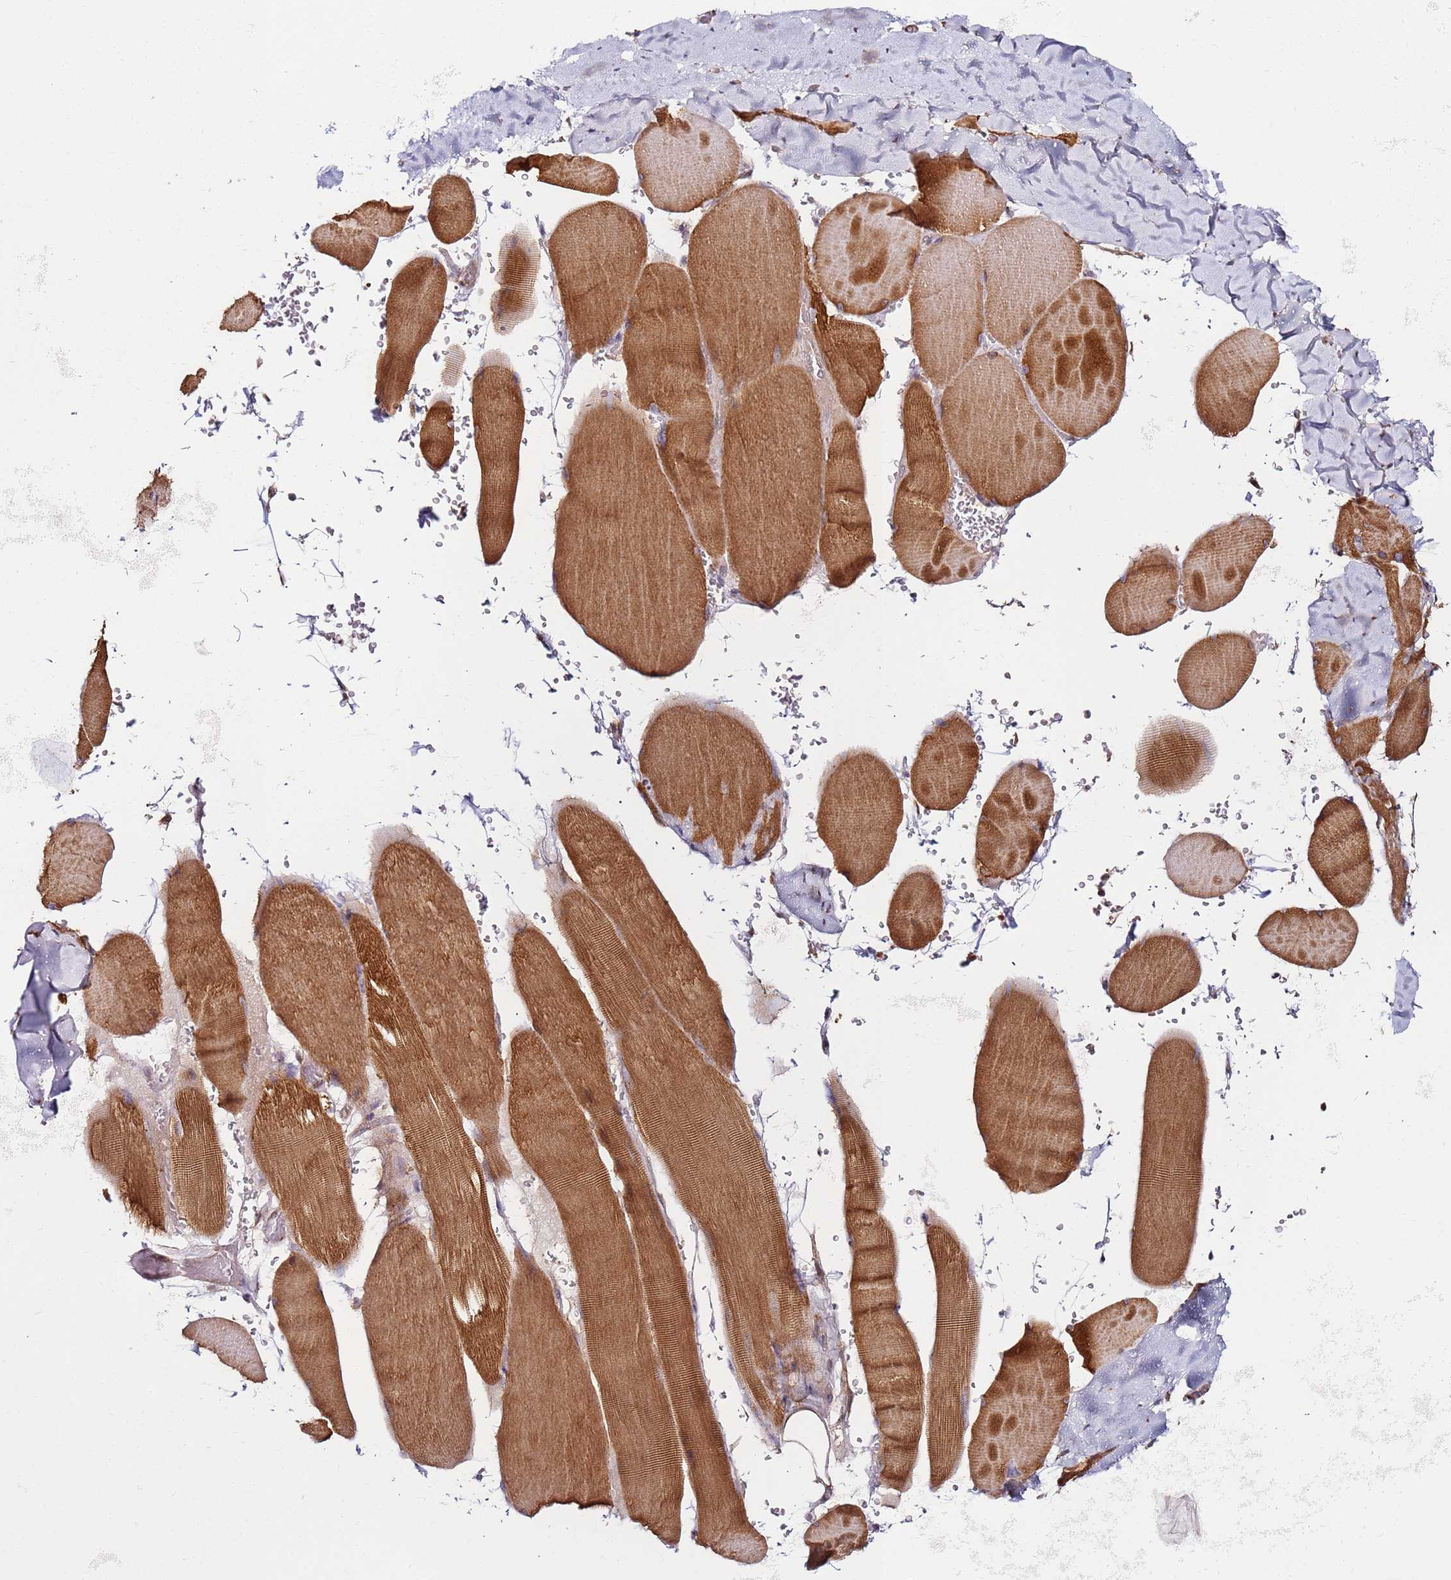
{"staining": {"intensity": "moderate", "quantity": ">75%", "location": "cytoplasmic/membranous"}, "tissue": "skeletal muscle", "cell_type": "Myocytes", "image_type": "normal", "snomed": [{"axis": "morphology", "description": "Normal tissue, NOS"}, {"axis": "topography", "description": "Skeletal muscle"}, {"axis": "topography", "description": "Head-Neck"}], "caption": "Protein positivity by immunohistochemistry shows moderate cytoplasmic/membranous expression in about >75% of myocytes in benign skeletal muscle.", "gene": "RPS3A", "patient": {"sex": "male", "age": 66}}